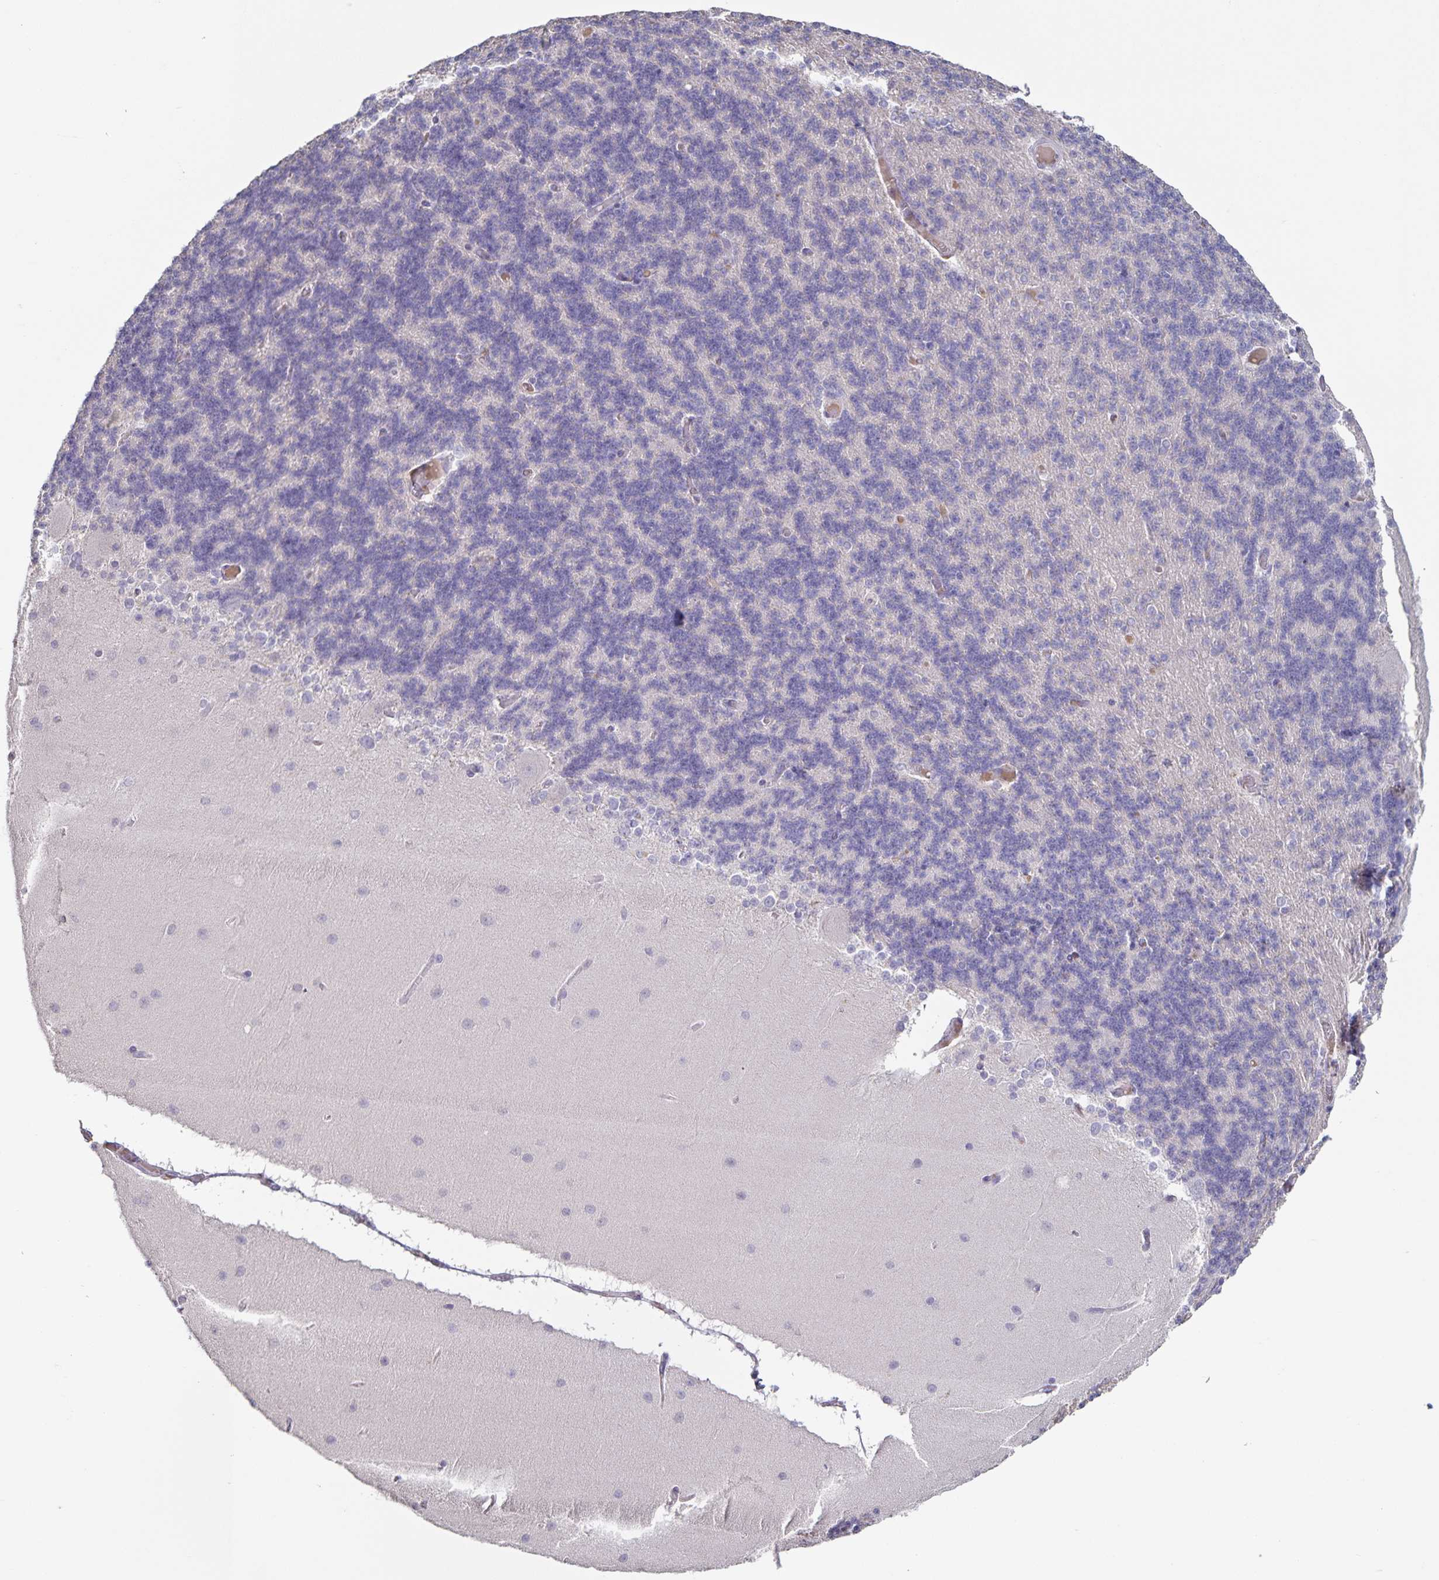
{"staining": {"intensity": "negative", "quantity": "none", "location": "none"}, "tissue": "cerebellum", "cell_type": "Cells in granular layer", "image_type": "normal", "snomed": [{"axis": "morphology", "description": "Normal tissue, NOS"}, {"axis": "topography", "description": "Cerebellum"}], "caption": "Cerebellum was stained to show a protein in brown. There is no significant staining in cells in granular layer. Nuclei are stained in blue.", "gene": "INSL5", "patient": {"sex": "female", "age": 54}}